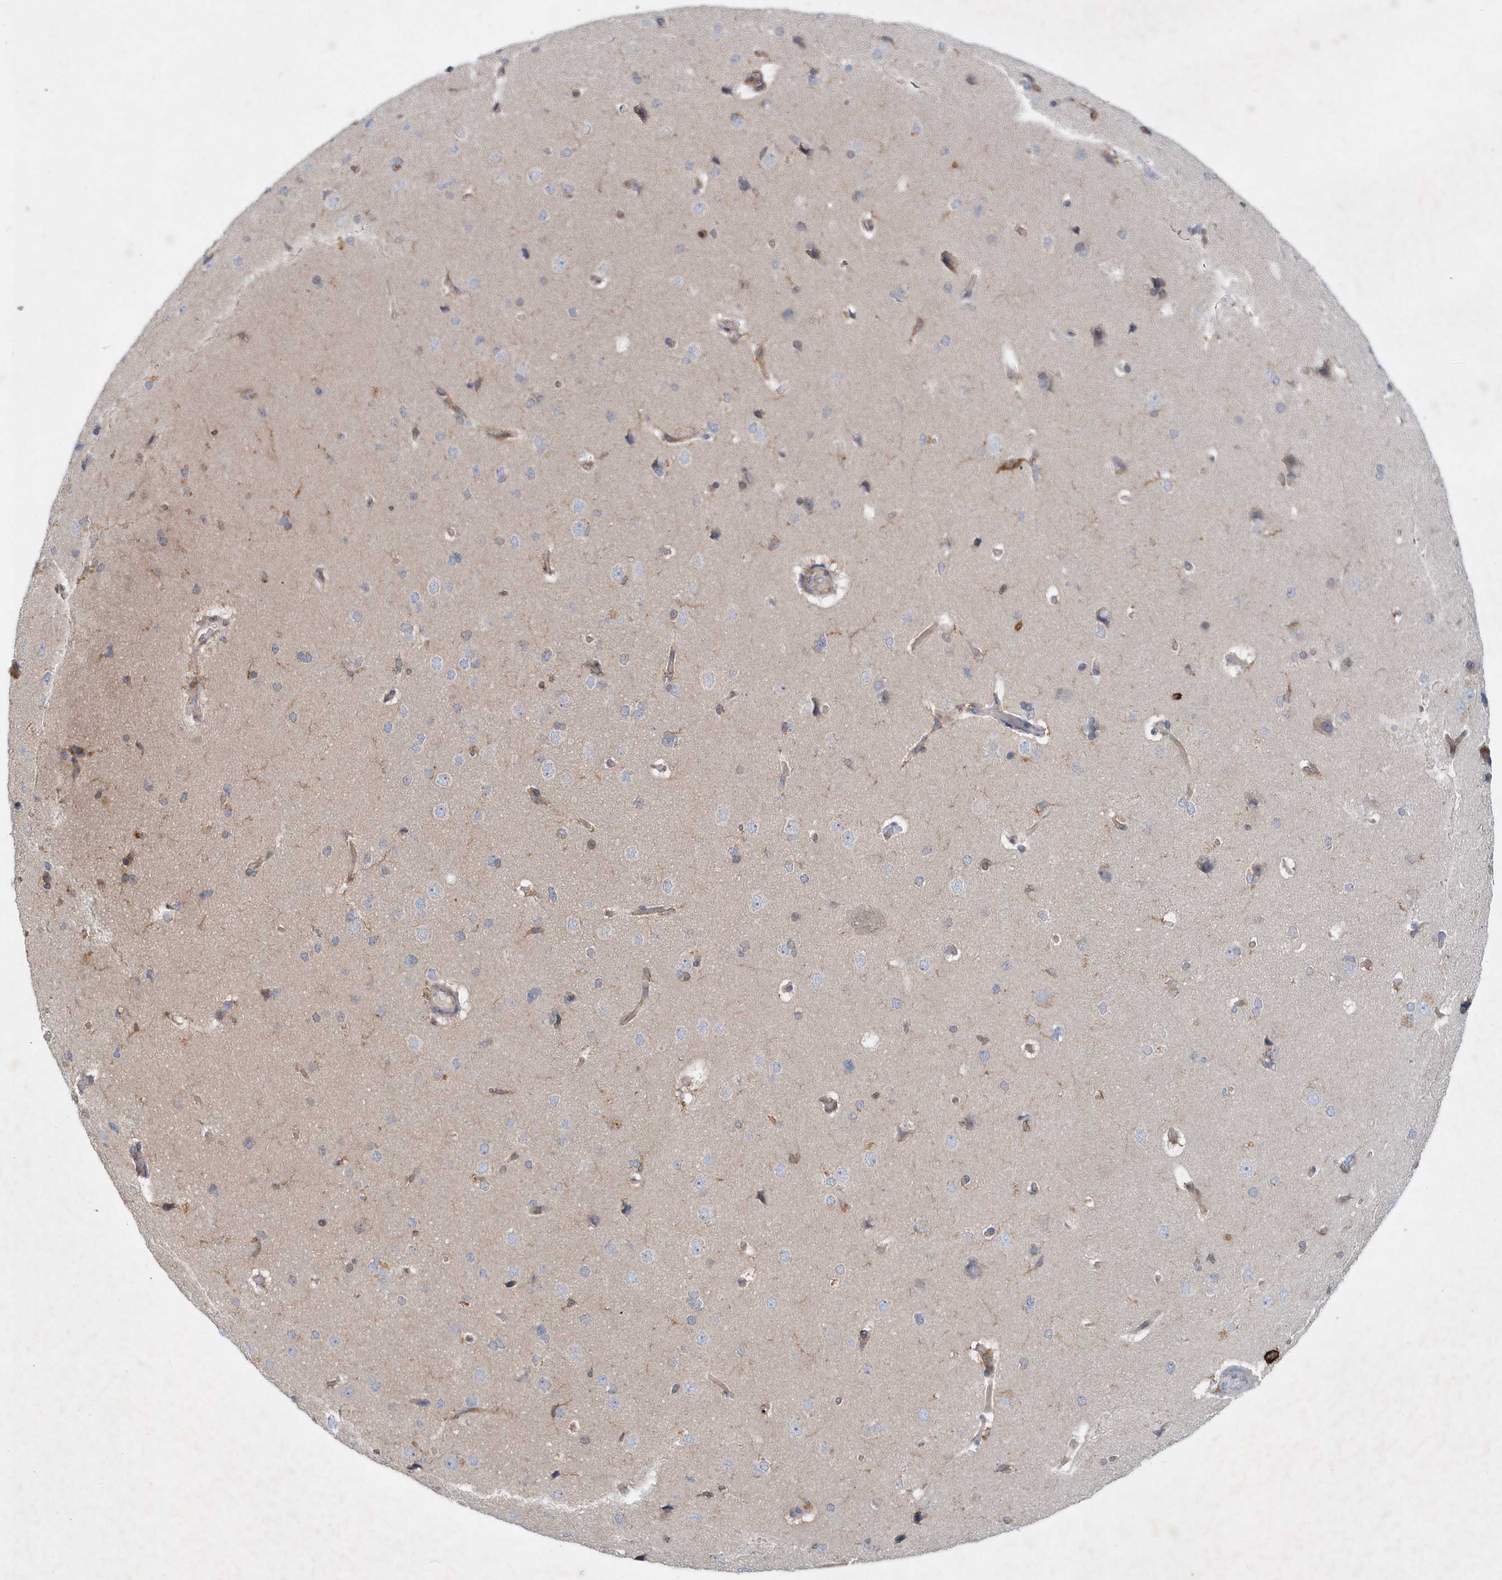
{"staining": {"intensity": "weak", "quantity": "<25%", "location": "cytoplasmic/membranous"}, "tissue": "cerebral cortex", "cell_type": "Endothelial cells", "image_type": "normal", "snomed": [{"axis": "morphology", "description": "Normal tissue, NOS"}, {"axis": "topography", "description": "Cerebral cortex"}], "caption": "A photomicrograph of cerebral cortex stained for a protein reveals no brown staining in endothelial cells. The staining is performed using DAB brown chromogen with nuclei counter-stained in using hematoxylin.", "gene": "P2RY10", "patient": {"sex": "male", "age": 62}}